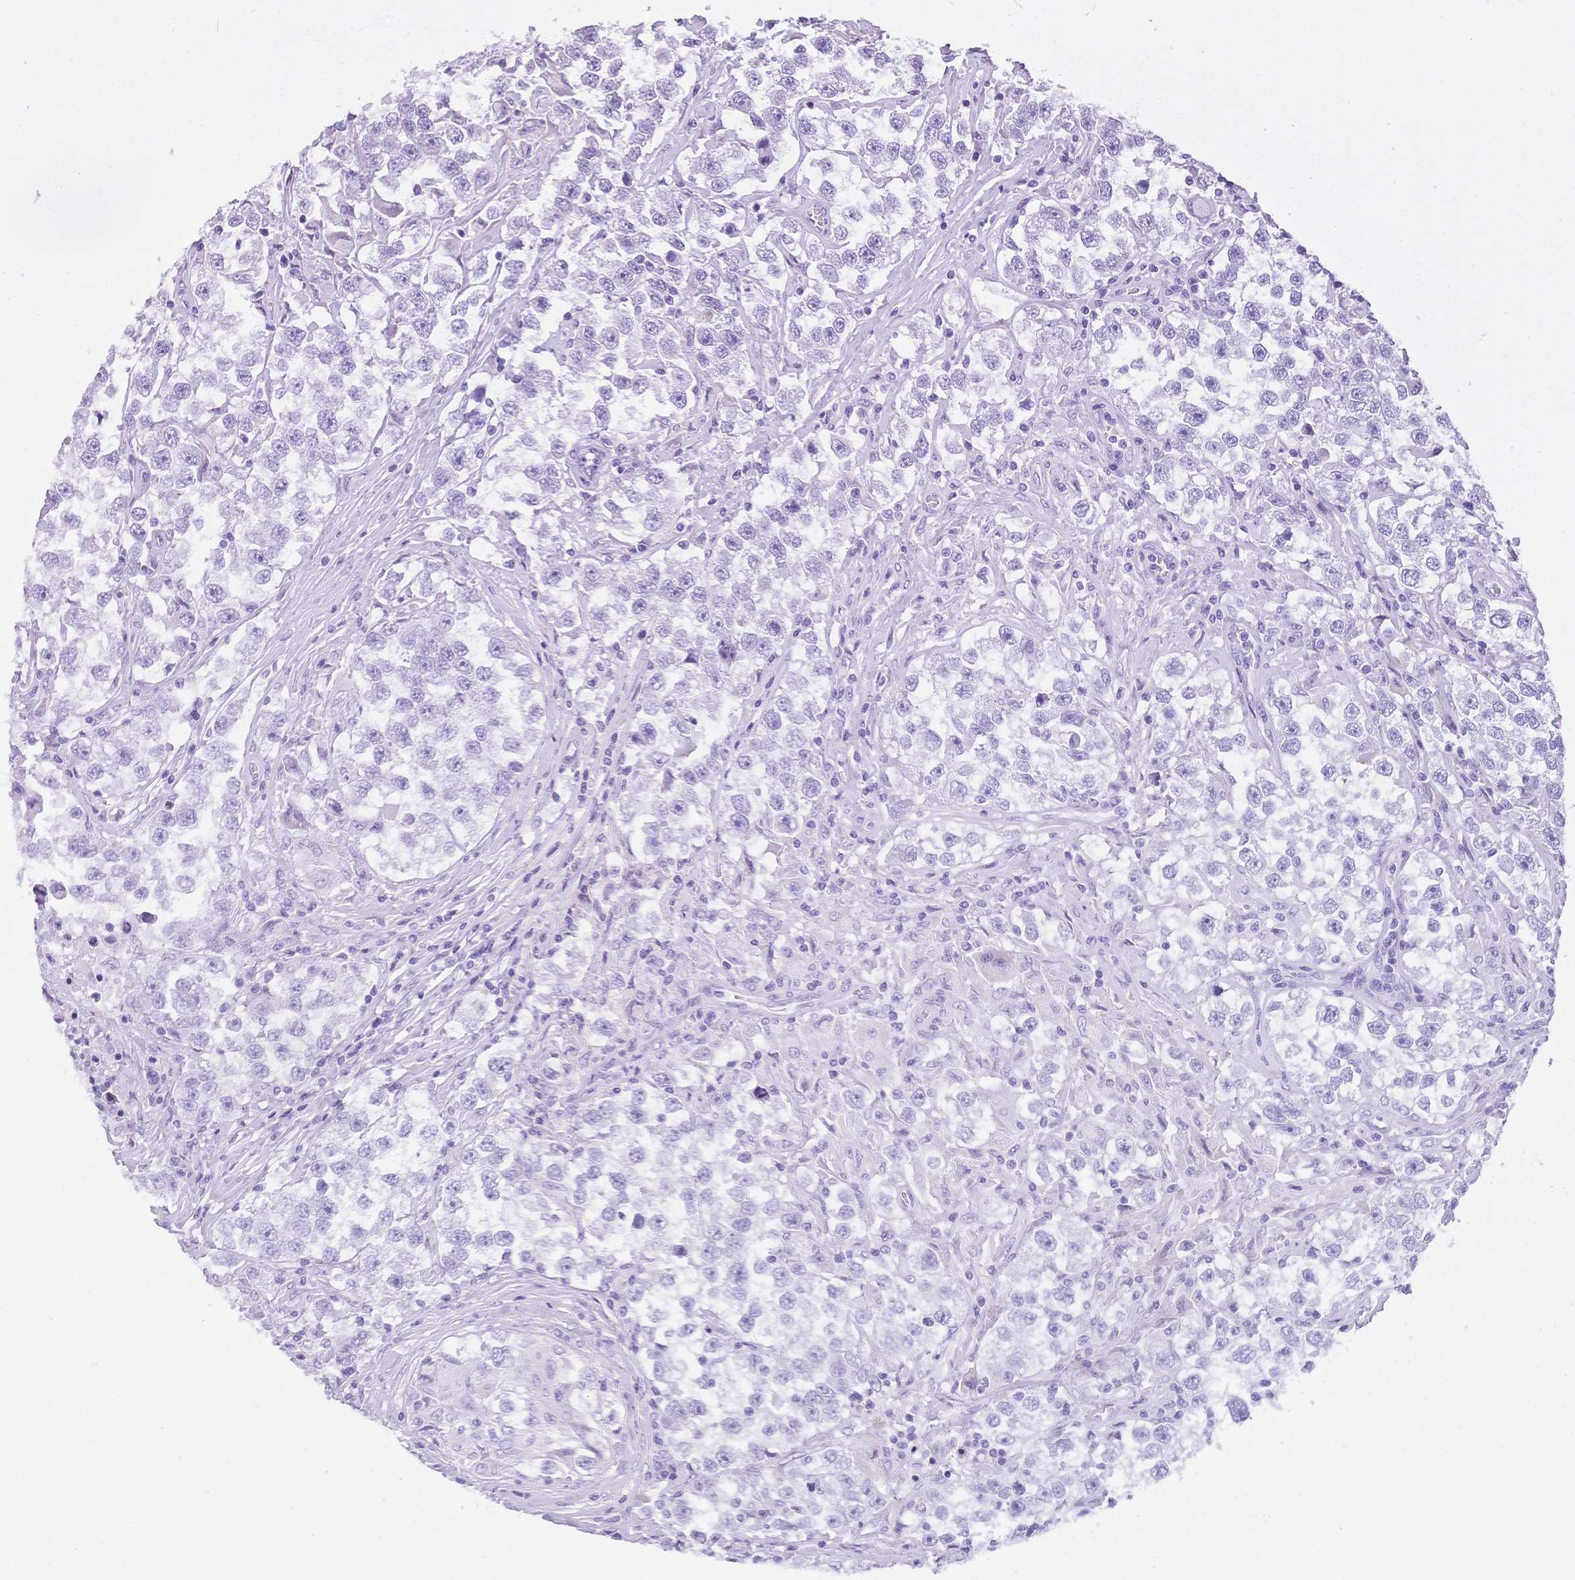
{"staining": {"intensity": "negative", "quantity": "none", "location": "none"}, "tissue": "testis cancer", "cell_type": "Tumor cells", "image_type": "cancer", "snomed": [{"axis": "morphology", "description": "Seminoma, NOS"}, {"axis": "topography", "description": "Testis"}], "caption": "Immunohistochemistry image of testis cancer stained for a protein (brown), which demonstrates no expression in tumor cells.", "gene": "MUC21", "patient": {"sex": "male", "age": 46}}